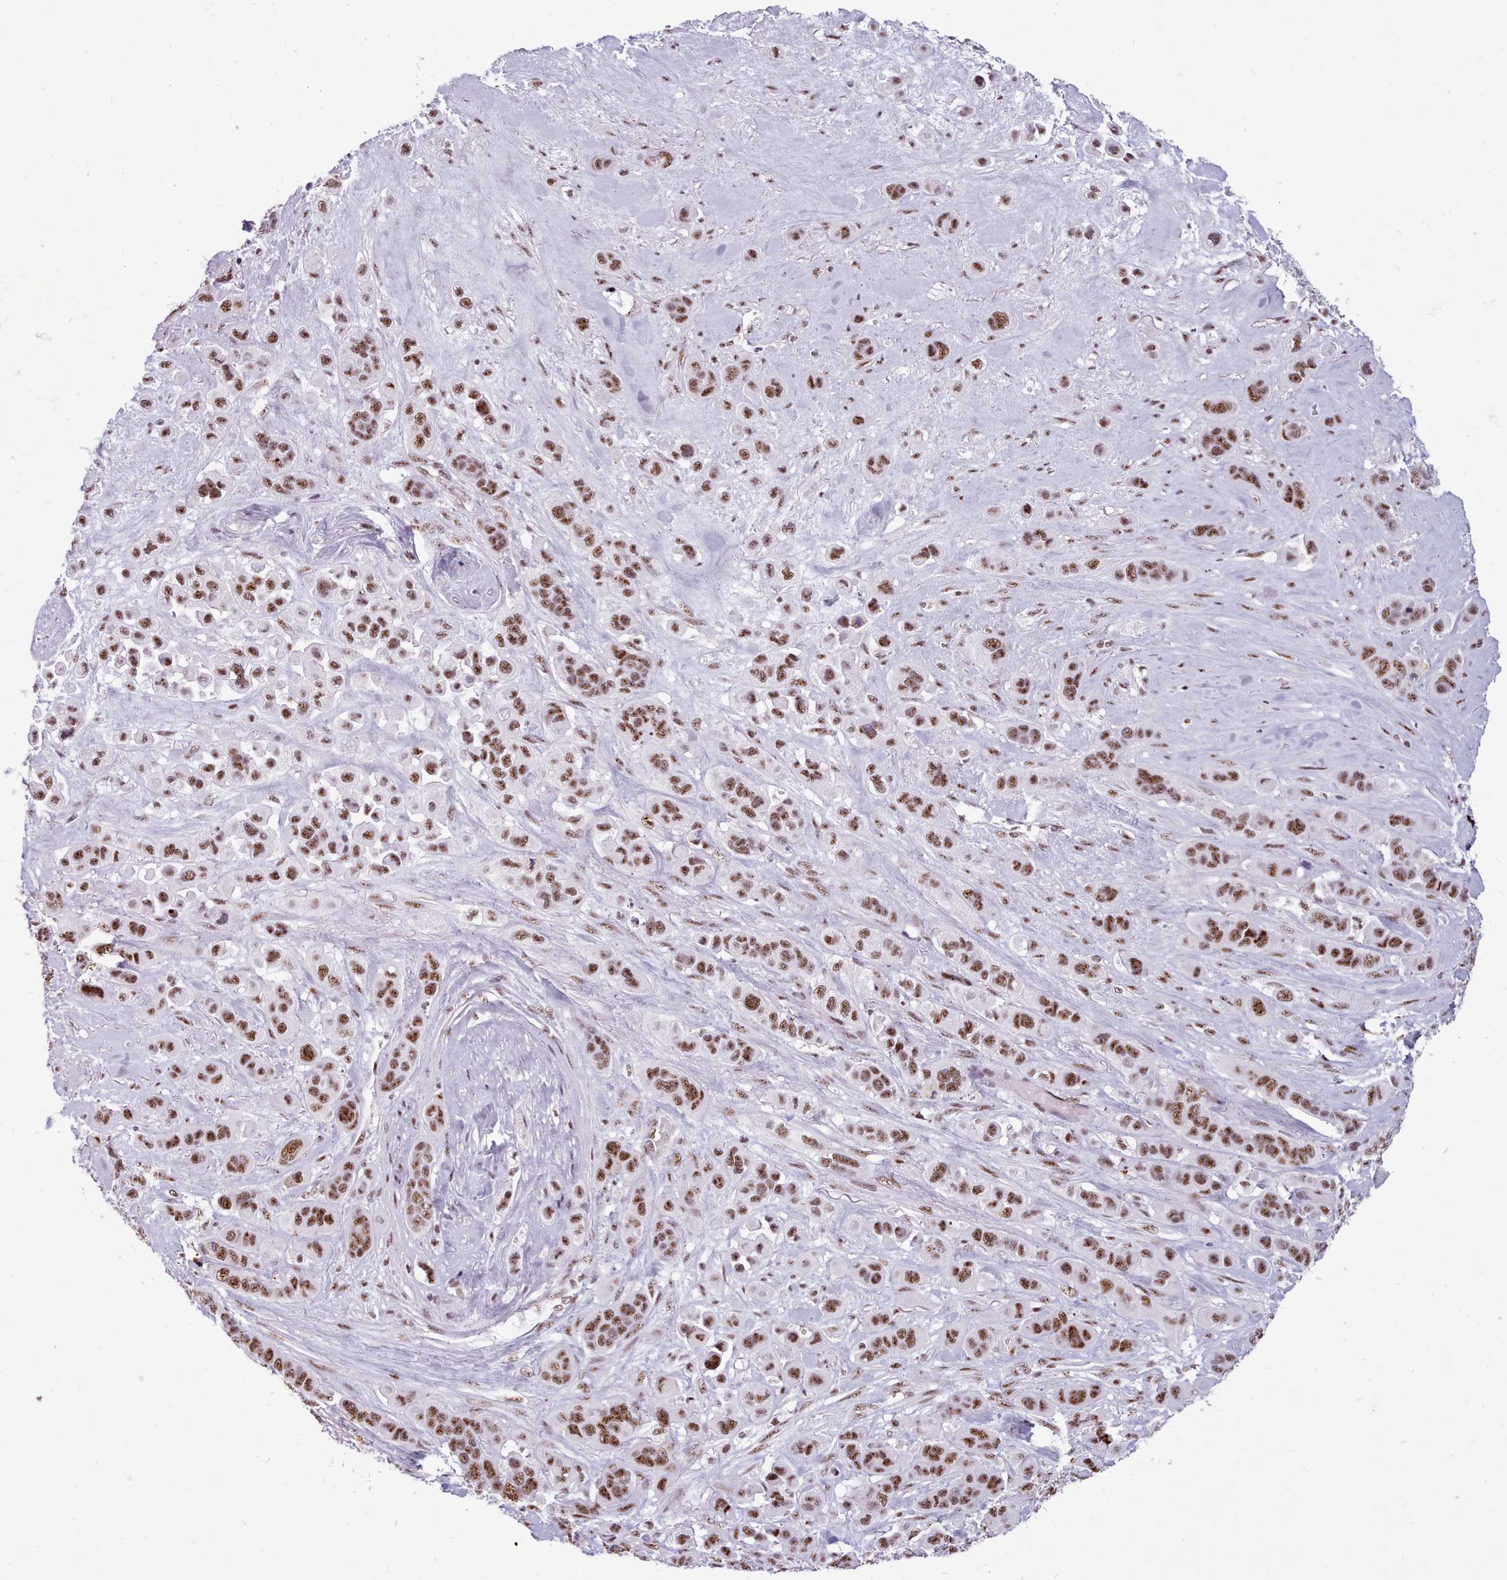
{"staining": {"intensity": "moderate", "quantity": ">75%", "location": "nuclear"}, "tissue": "skin cancer", "cell_type": "Tumor cells", "image_type": "cancer", "snomed": [{"axis": "morphology", "description": "Squamous cell carcinoma, NOS"}, {"axis": "topography", "description": "Skin"}], "caption": "The micrograph reveals staining of skin squamous cell carcinoma, revealing moderate nuclear protein positivity (brown color) within tumor cells.", "gene": "TMEM35B", "patient": {"sex": "male", "age": 67}}